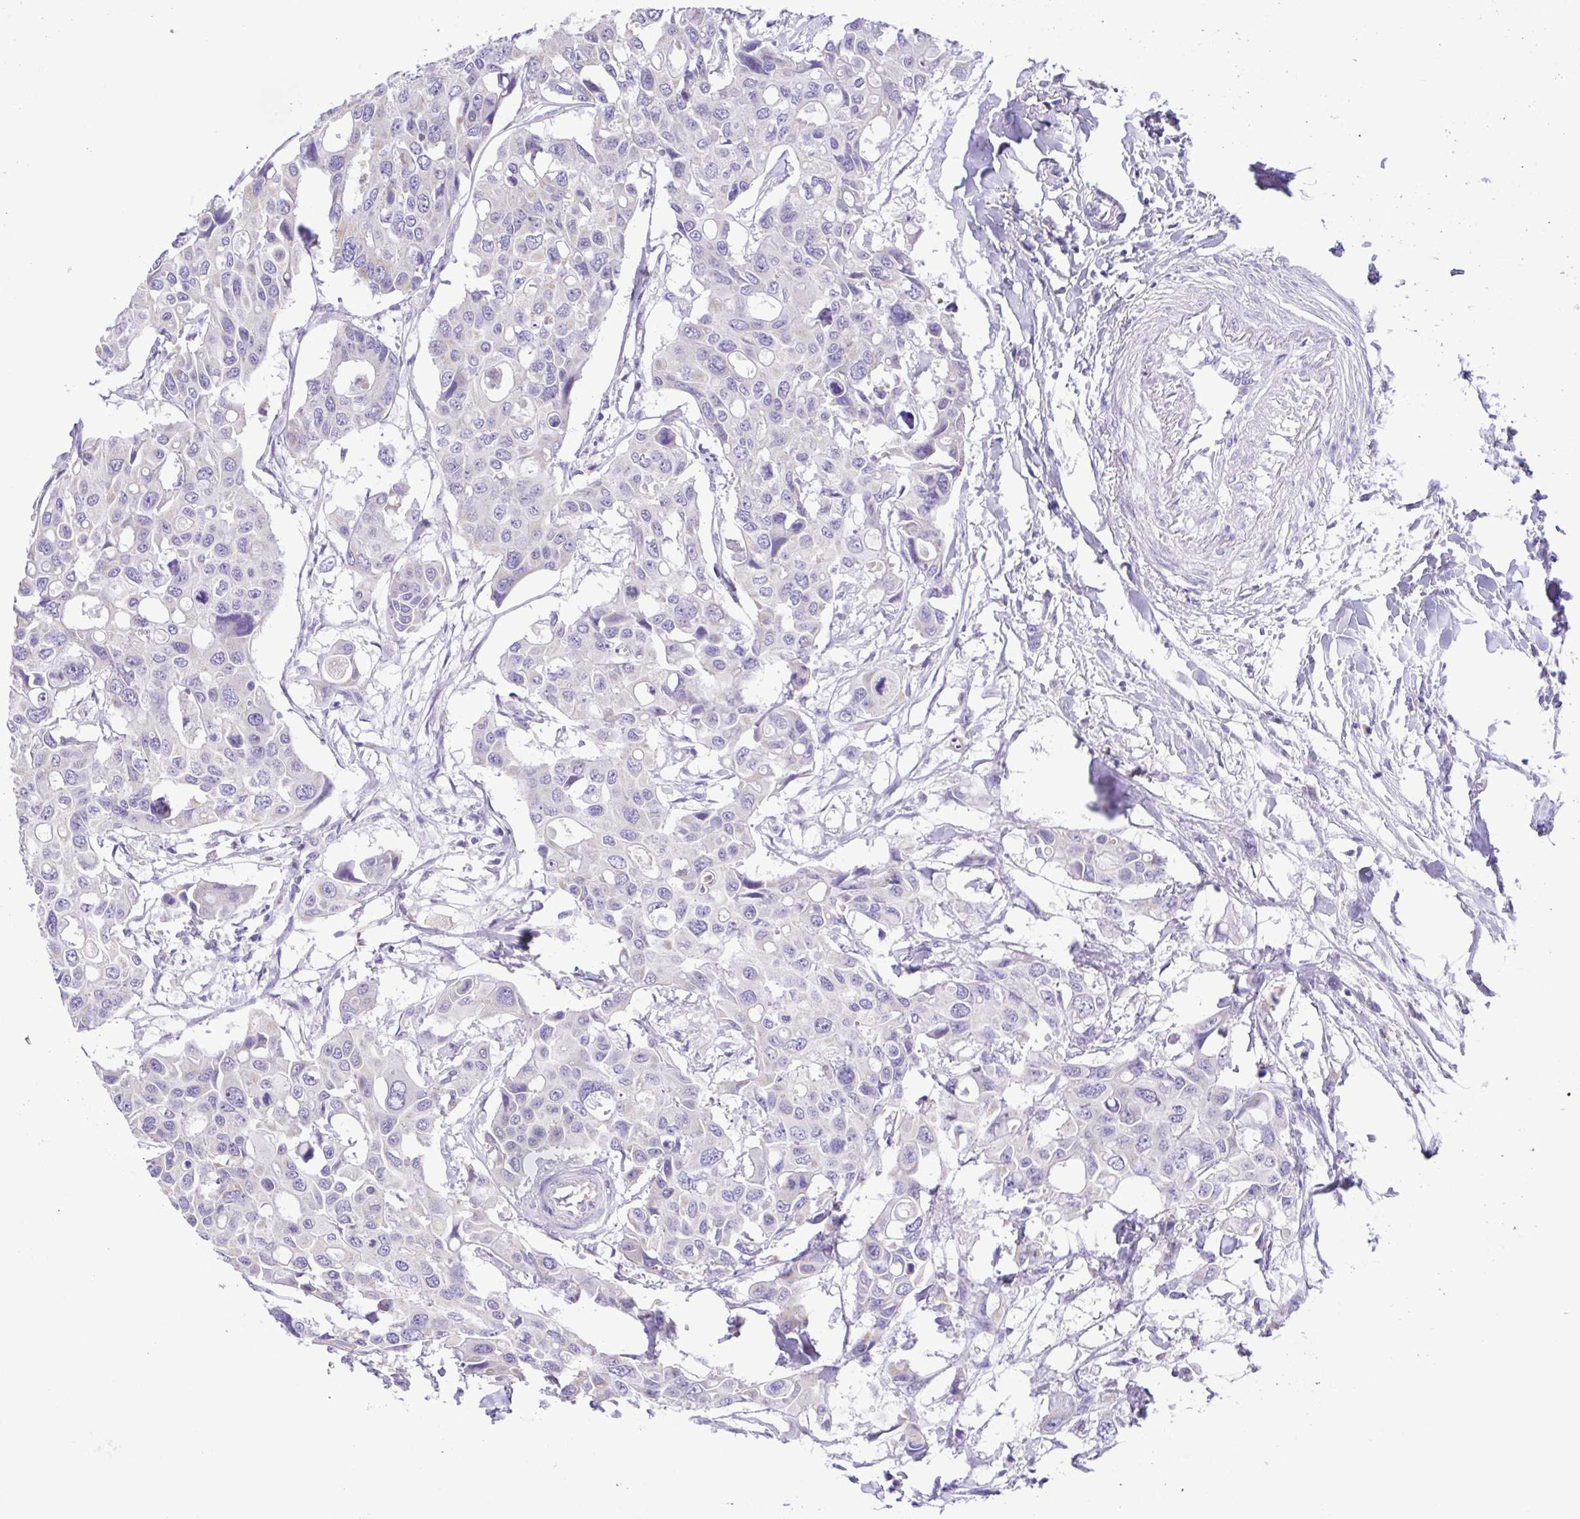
{"staining": {"intensity": "negative", "quantity": "none", "location": "none"}, "tissue": "colorectal cancer", "cell_type": "Tumor cells", "image_type": "cancer", "snomed": [{"axis": "morphology", "description": "Adenocarcinoma, NOS"}, {"axis": "topography", "description": "Colon"}], "caption": "Human colorectal cancer (adenocarcinoma) stained for a protein using IHC reveals no staining in tumor cells.", "gene": "CD72", "patient": {"sex": "male", "age": 77}}